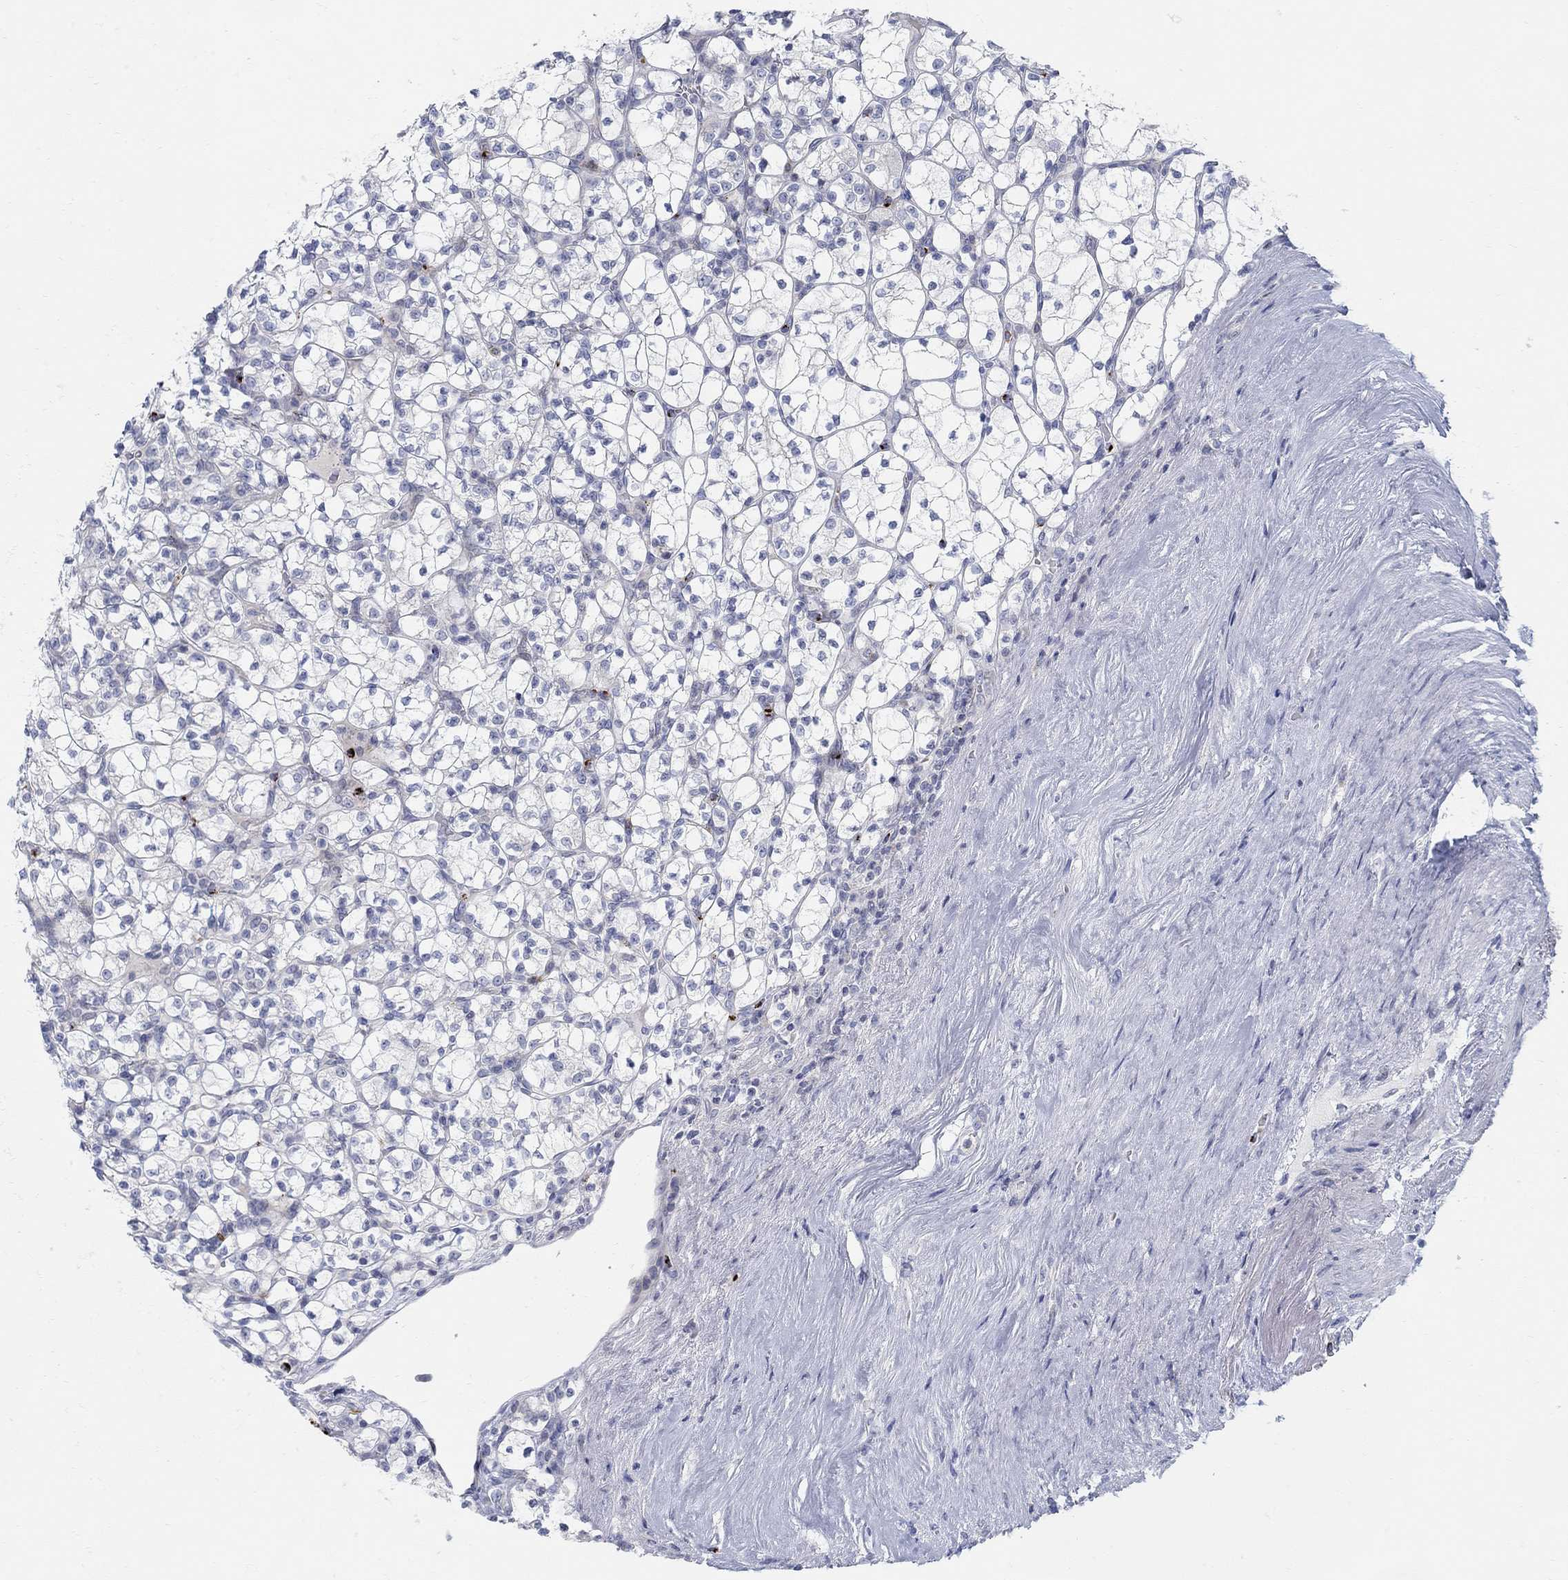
{"staining": {"intensity": "negative", "quantity": "none", "location": "none"}, "tissue": "renal cancer", "cell_type": "Tumor cells", "image_type": "cancer", "snomed": [{"axis": "morphology", "description": "Adenocarcinoma, NOS"}, {"axis": "topography", "description": "Kidney"}], "caption": "Adenocarcinoma (renal) stained for a protein using immunohistochemistry (IHC) reveals no staining tumor cells.", "gene": "ANO7", "patient": {"sex": "female", "age": 89}}